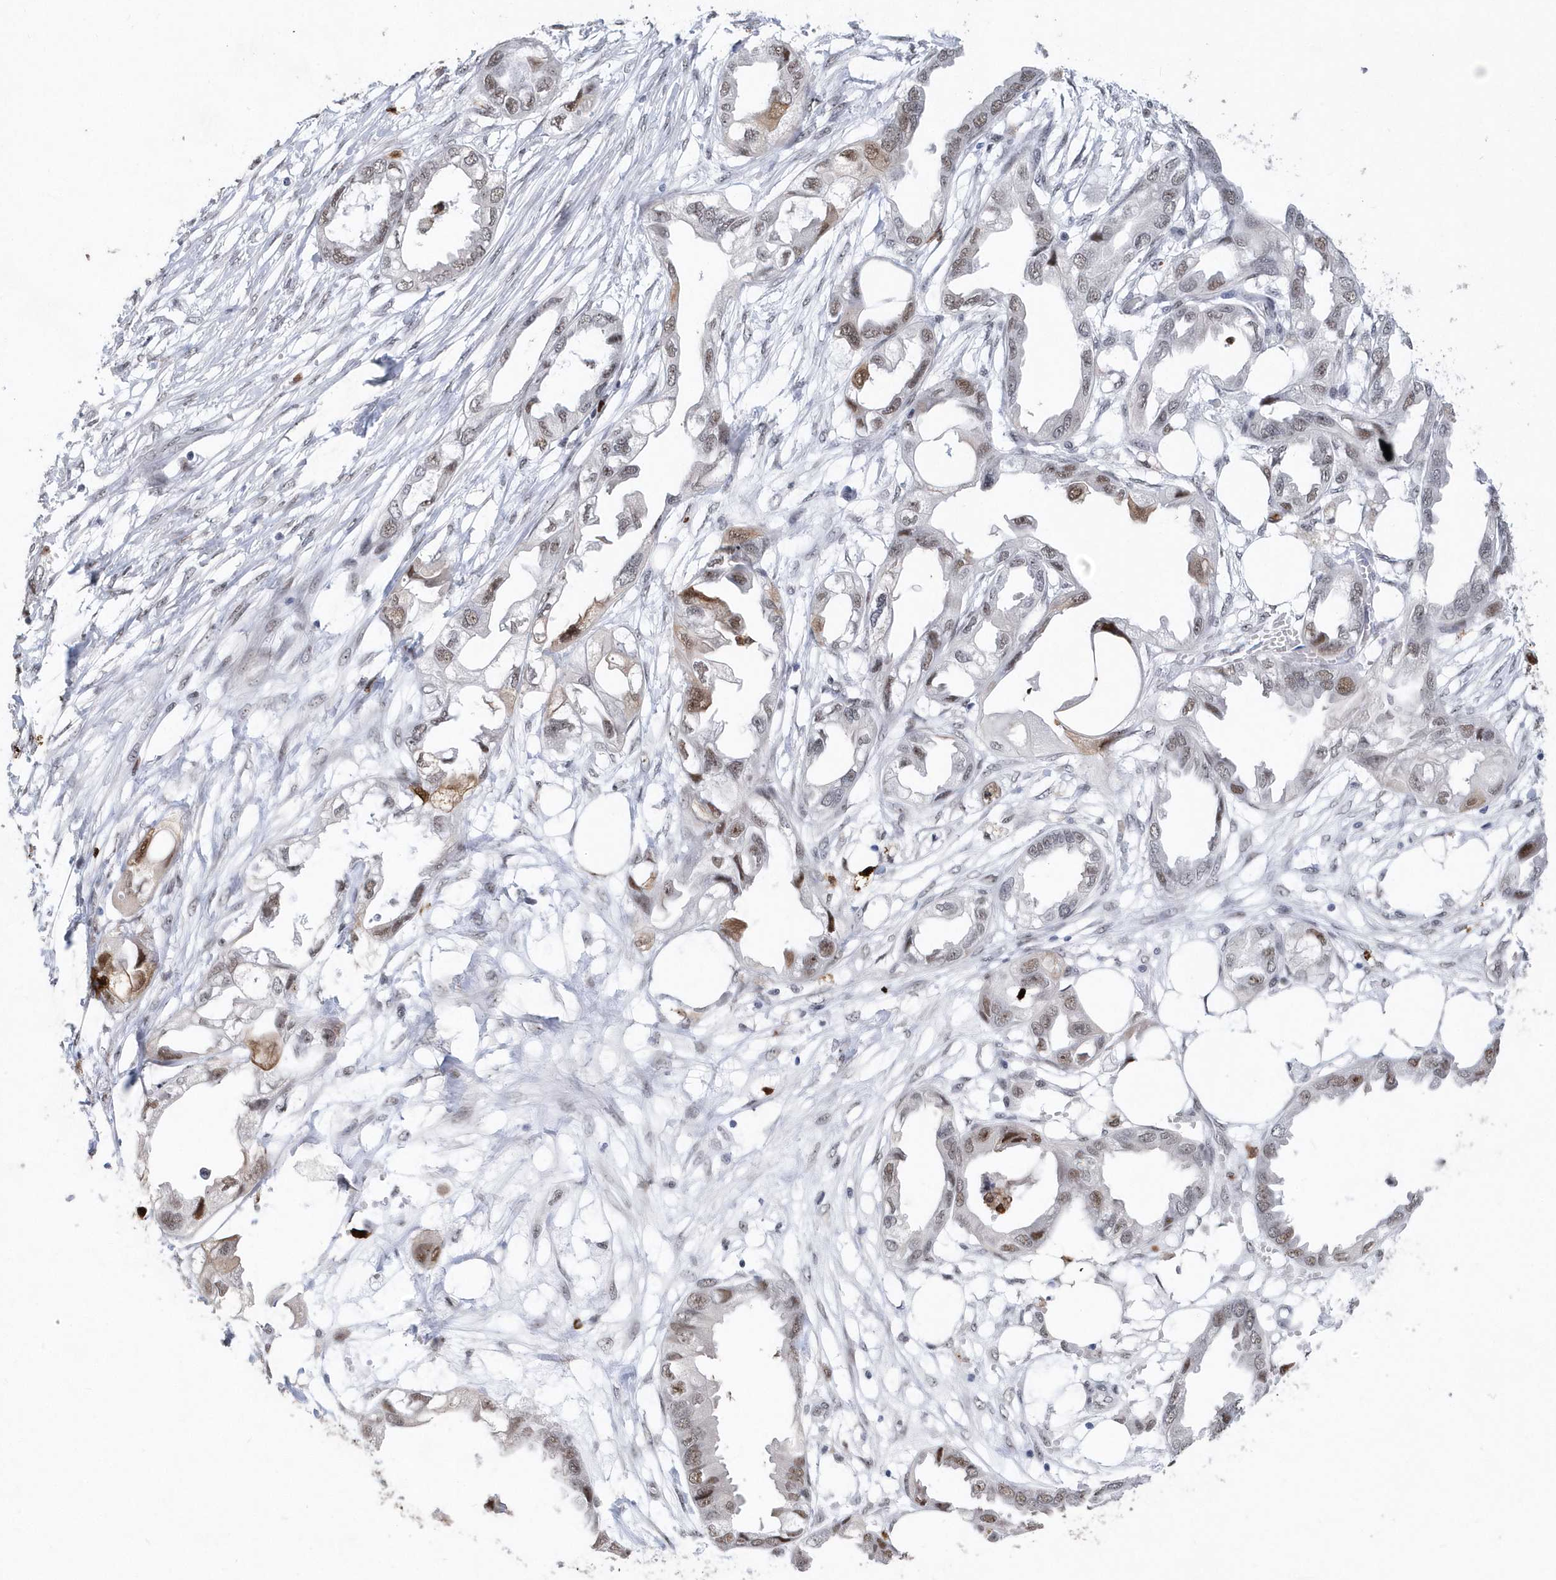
{"staining": {"intensity": "moderate", "quantity": "<25%", "location": "nuclear"}, "tissue": "endometrial cancer", "cell_type": "Tumor cells", "image_type": "cancer", "snomed": [{"axis": "morphology", "description": "Adenocarcinoma, NOS"}, {"axis": "morphology", "description": "Adenocarcinoma, metastatic, NOS"}, {"axis": "topography", "description": "Adipose tissue"}, {"axis": "topography", "description": "Endometrium"}], "caption": "Endometrial cancer (metastatic adenocarcinoma) was stained to show a protein in brown. There is low levels of moderate nuclear expression in about <25% of tumor cells.", "gene": "RPP30", "patient": {"sex": "female", "age": 67}}